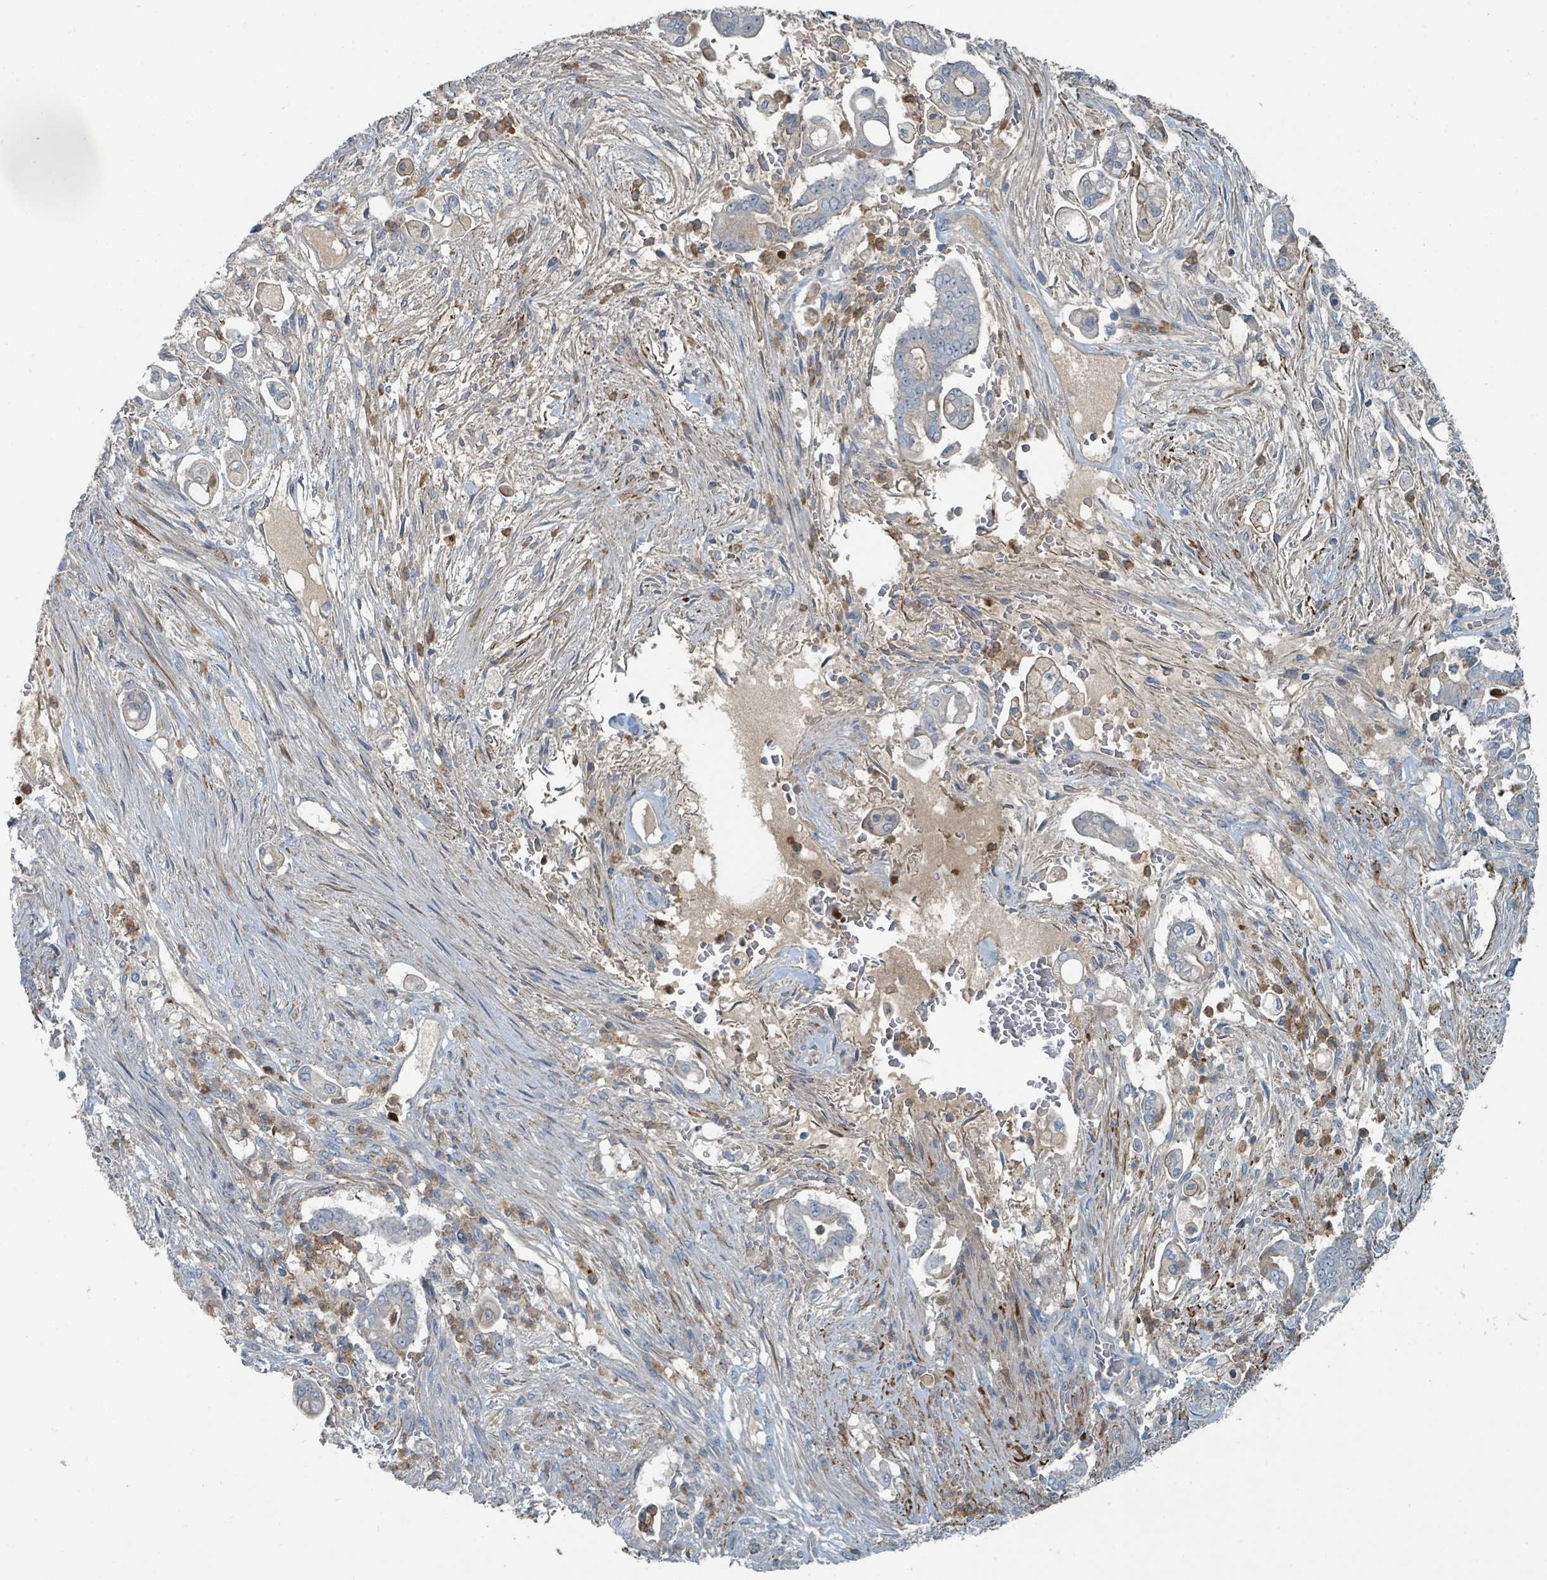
{"staining": {"intensity": "negative", "quantity": "none", "location": "none"}, "tissue": "pancreatic cancer", "cell_type": "Tumor cells", "image_type": "cancer", "snomed": [{"axis": "morphology", "description": "Adenocarcinoma, NOS"}, {"axis": "topography", "description": "Pancreas"}], "caption": "The image reveals no staining of tumor cells in pancreatic cancer (adenocarcinoma).", "gene": "SLC44A5", "patient": {"sex": "female", "age": 69}}